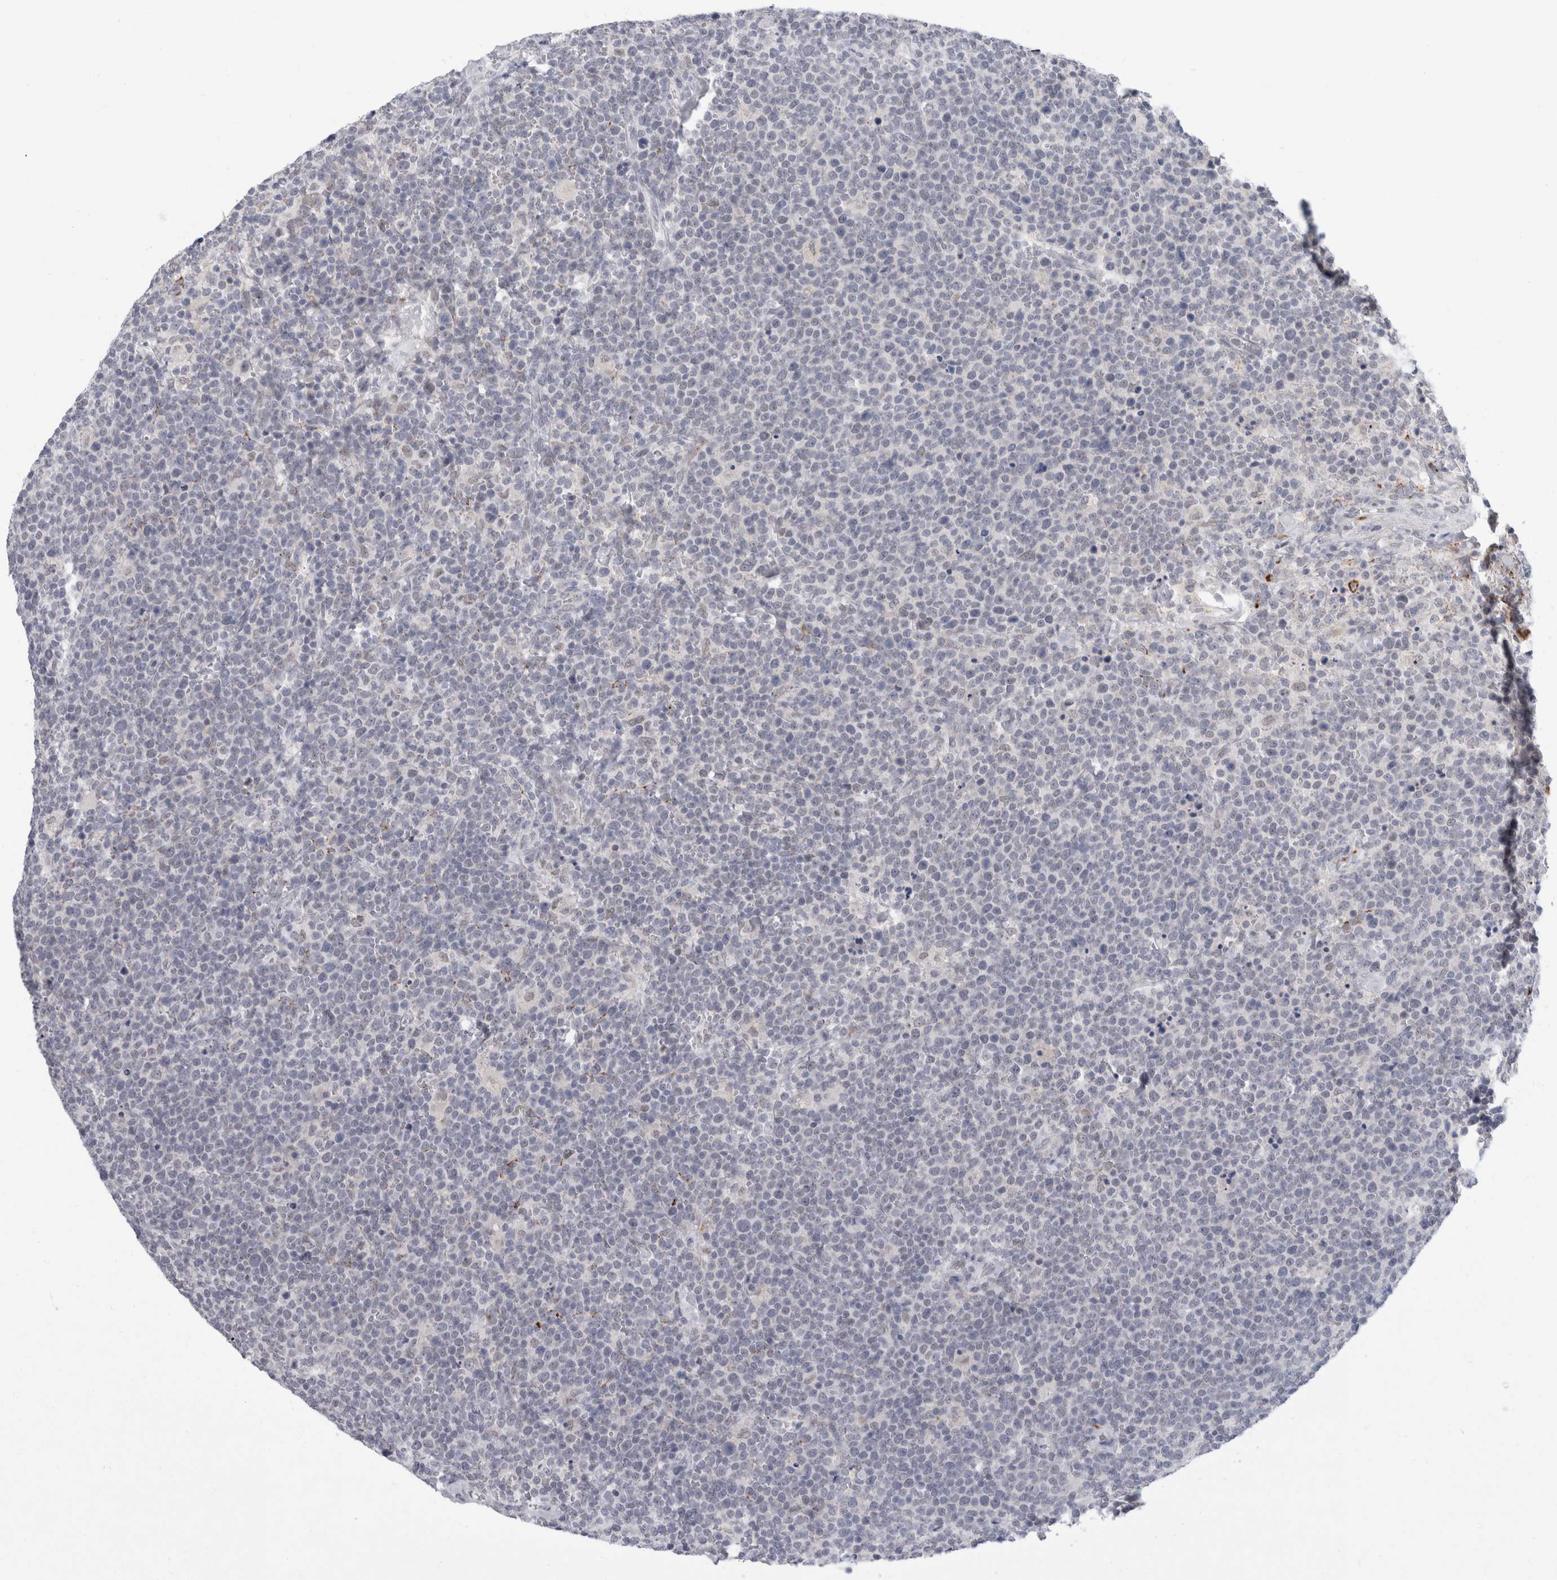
{"staining": {"intensity": "negative", "quantity": "none", "location": "none"}, "tissue": "lymphoma", "cell_type": "Tumor cells", "image_type": "cancer", "snomed": [{"axis": "morphology", "description": "Malignant lymphoma, non-Hodgkin's type, High grade"}, {"axis": "topography", "description": "Lymph node"}], "caption": "High power microscopy histopathology image of an immunohistochemistry image of high-grade malignant lymphoma, non-Hodgkin's type, revealing no significant staining in tumor cells.", "gene": "NIPA1", "patient": {"sex": "male", "age": 61}}